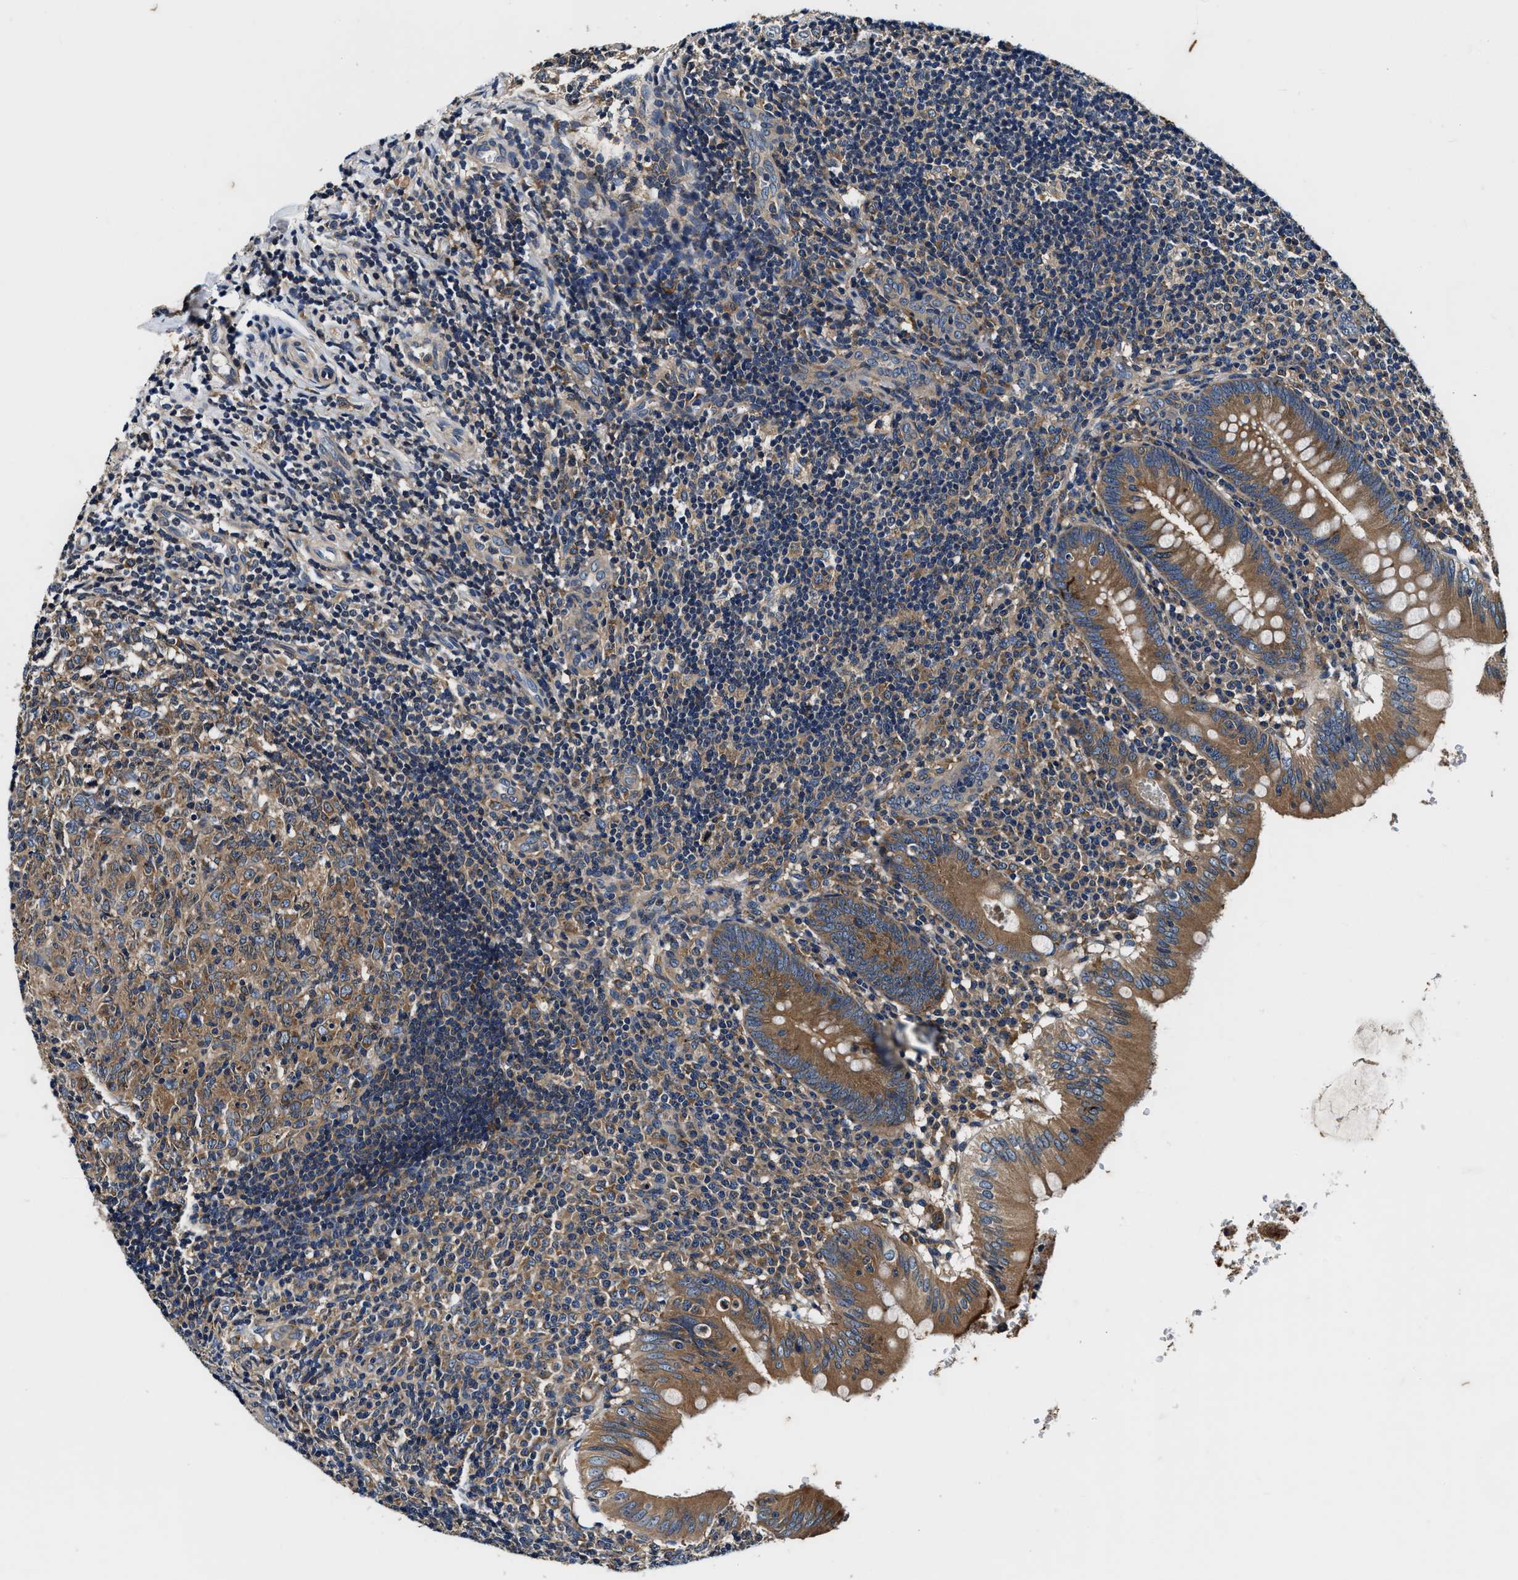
{"staining": {"intensity": "moderate", "quantity": ">75%", "location": "cytoplasmic/membranous"}, "tissue": "appendix", "cell_type": "Glandular cells", "image_type": "normal", "snomed": [{"axis": "morphology", "description": "Normal tissue, NOS"}, {"axis": "topography", "description": "Appendix"}], "caption": "IHC photomicrograph of unremarkable appendix stained for a protein (brown), which reveals medium levels of moderate cytoplasmic/membranous staining in approximately >75% of glandular cells.", "gene": "PI4KB", "patient": {"sex": "male", "age": 8}}